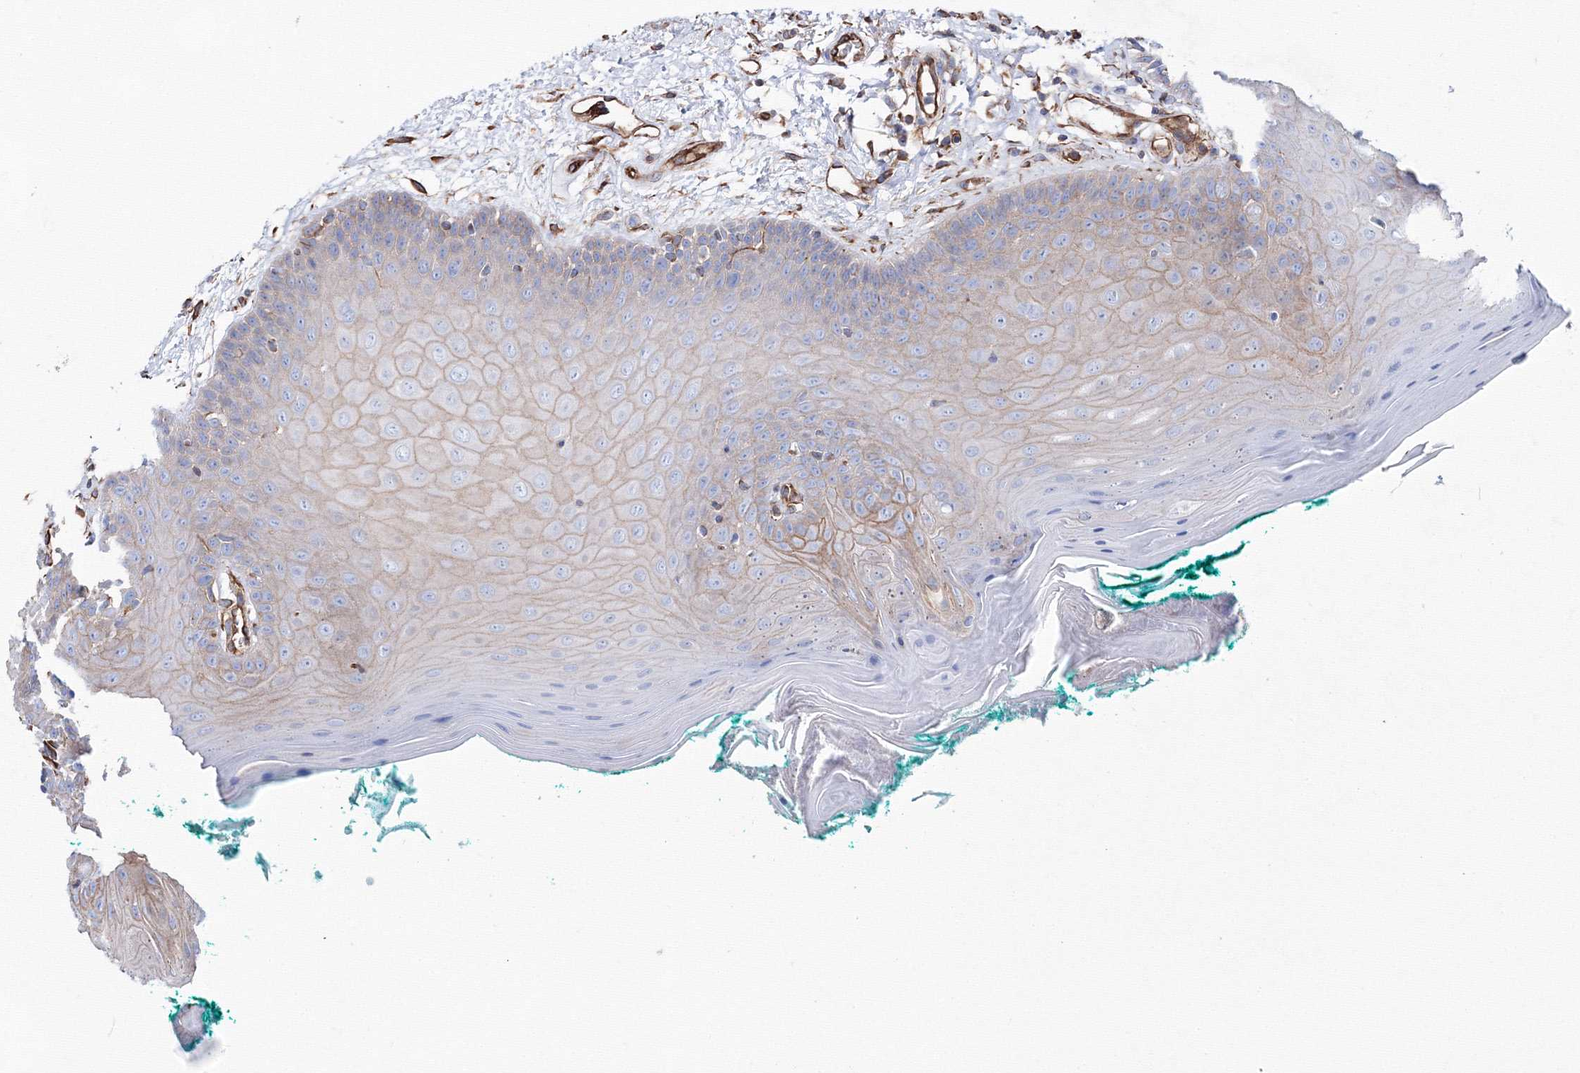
{"staining": {"intensity": "weak", "quantity": "<25%", "location": "cytoplasmic/membranous"}, "tissue": "oral mucosa", "cell_type": "Squamous epithelial cells", "image_type": "normal", "snomed": [{"axis": "morphology", "description": "Normal tissue, NOS"}, {"axis": "topography", "description": "Skeletal muscle"}, {"axis": "topography", "description": "Oral tissue"}], "caption": "DAB immunohistochemical staining of benign oral mucosa reveals no significant positivity in squamous epithelial cells. (DAB (3,3'-diaminobenzidine) IHC, high magnification).", "gene": "ANKRD37", "patient": {"sex": "male", "age": 58}}